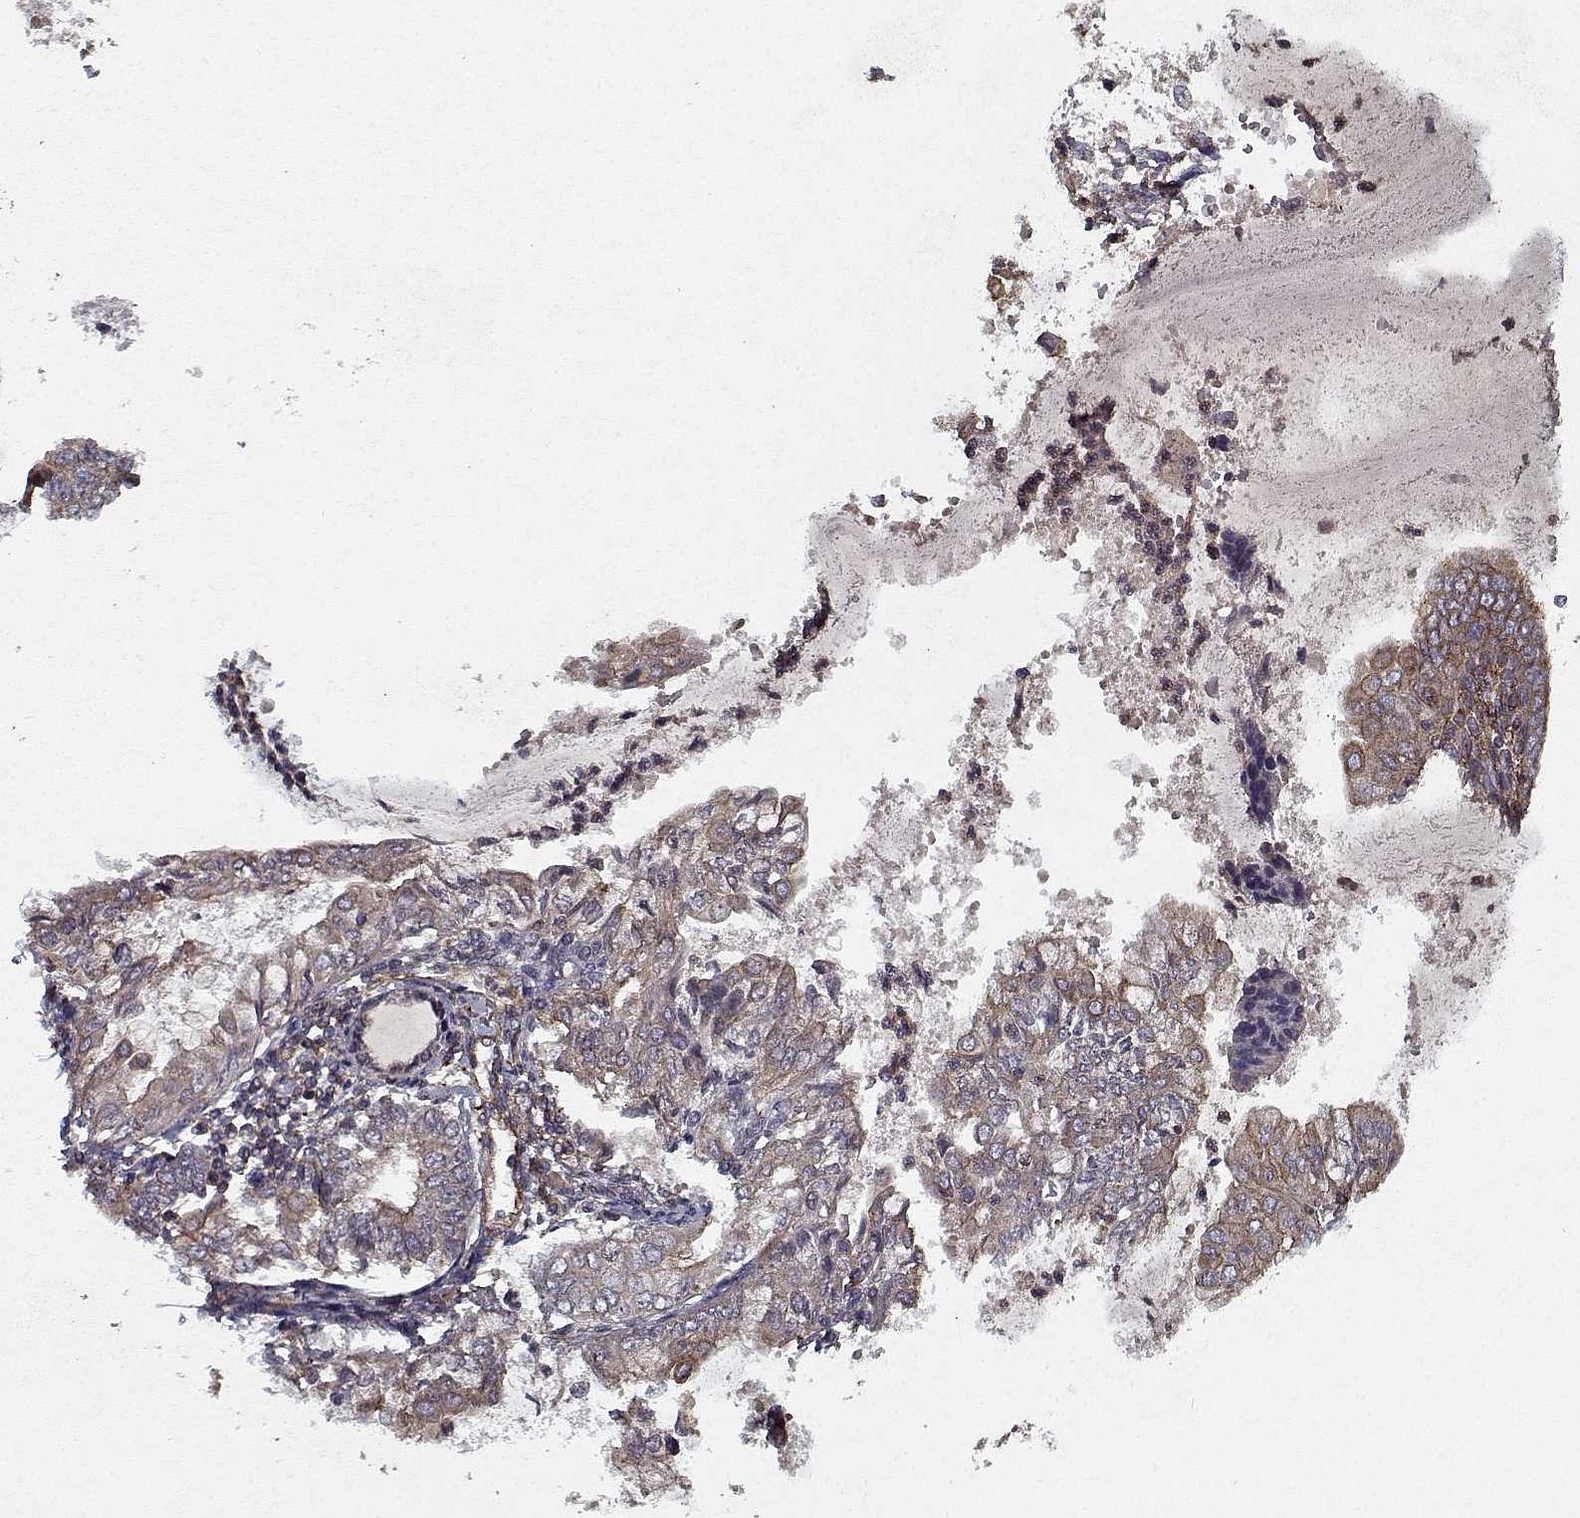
{"staining": {"intensity": "weak", "quantity": ">75%", "location": "cytoplasmic/membranous"}, "tissue": "endometrial cancer", "cell_type": "Tumor cells", "image_type": "cancer", "snomed": [{"axis": "morphology", "description": "Adenocarcinoma, NOS"}, {"axis": "topography", "description": "Endometrium"}], "caption": "Endometrial cancer (adenocarcinoma) was stained to show a protein in brown. There is low levels of weak cytoplasmic/membranous expression in about >75% of tumor cells. (DAB (3,3'-diaminobenzidine) IHC with brightfield microscopy, high magnification).", "gene": "PPP1R12A", "patient": {"sex": "female", "age": 68}}